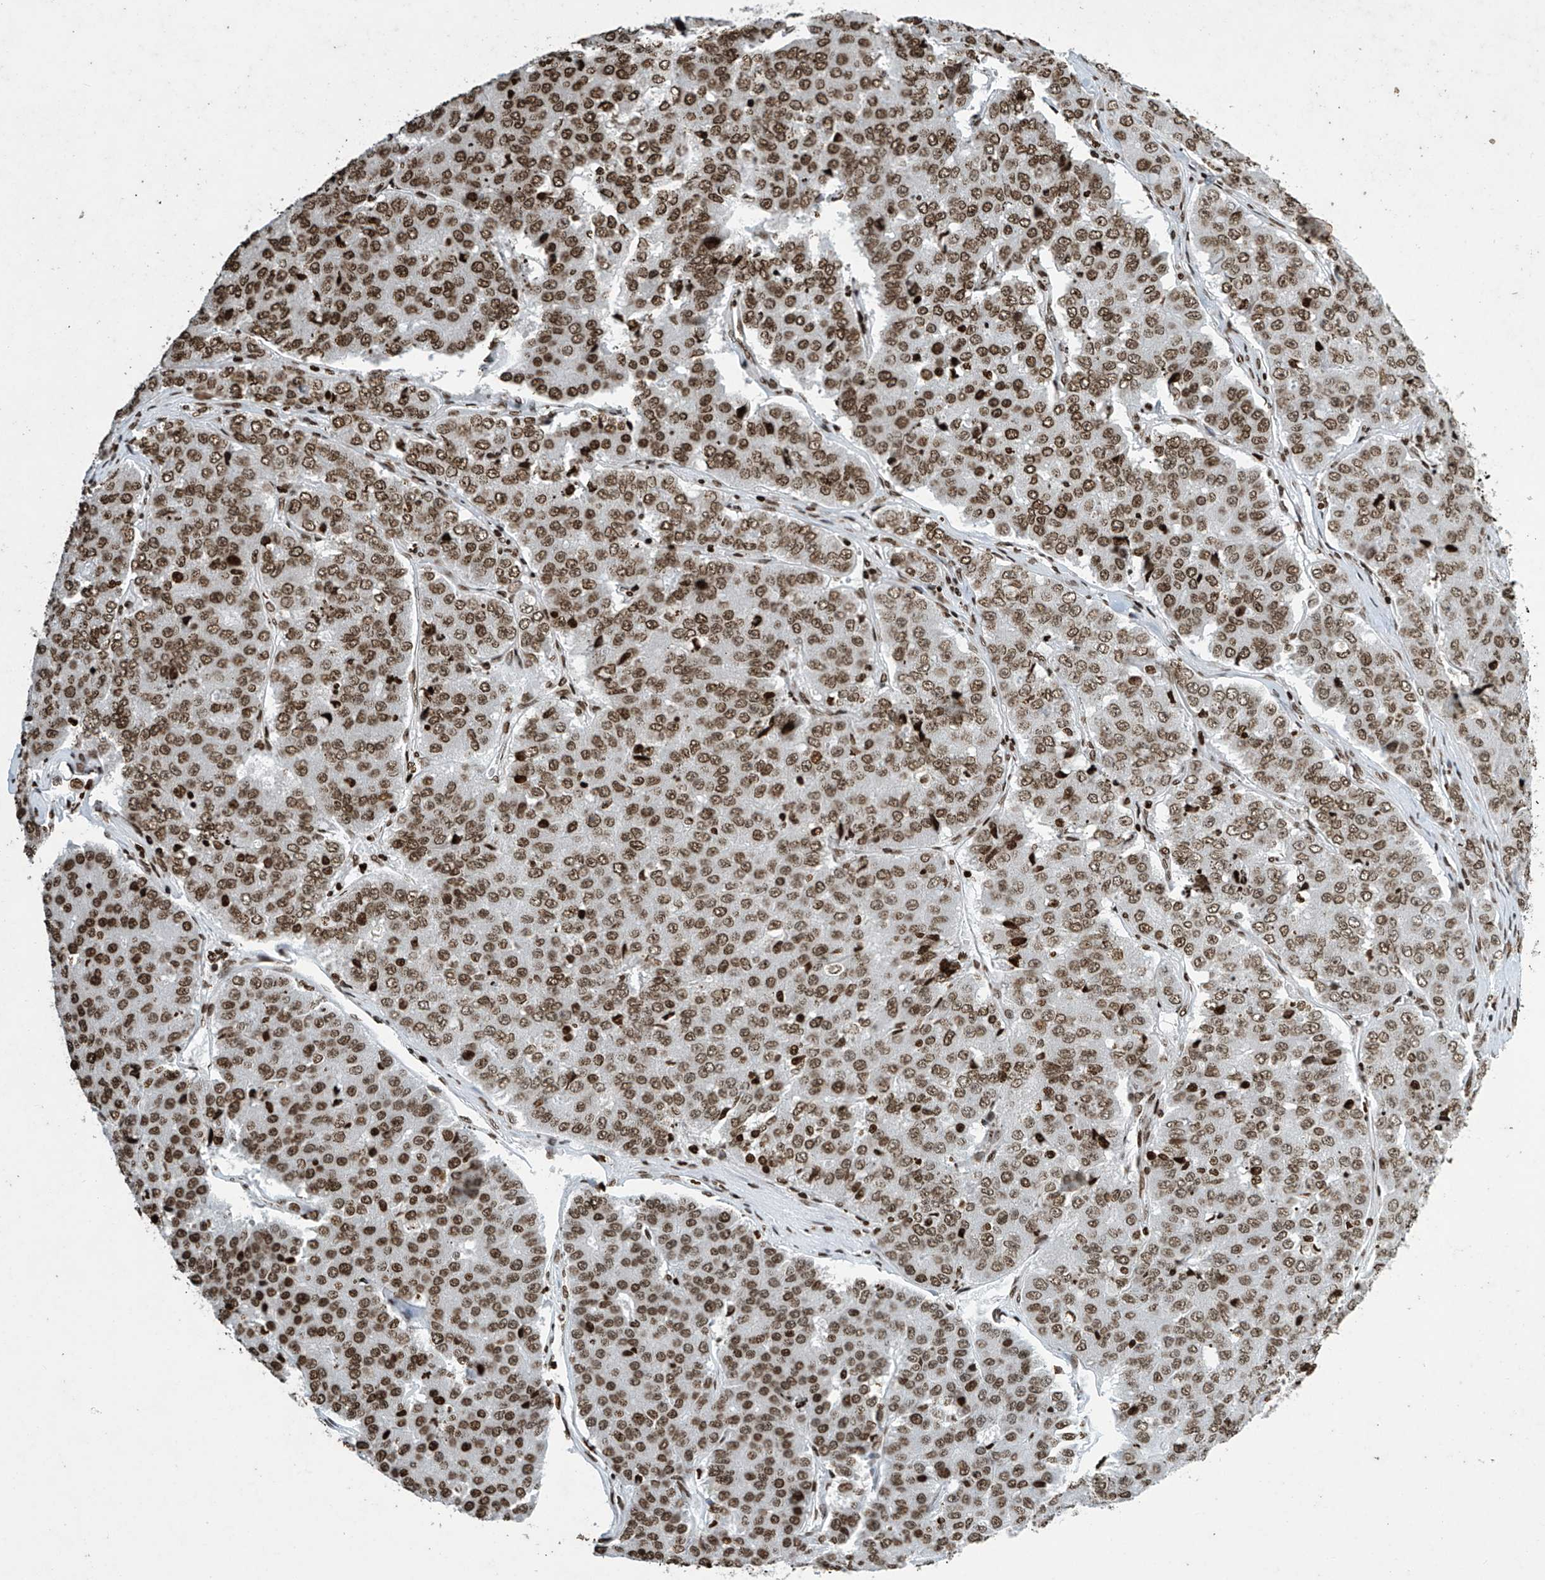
{"staining": {"intensity": "strong", "quantity": ">75%", "location": "nuclear"}, "tissue": "pancreatic cancer", "cell_type": "Tumor cells", "image_type": "cancer", "snomed": [{"axis": "morphology", "description": "Adenocarcinoma, NOS"}, {"axis": "topography", "description": "Pancreas"}], "caption": "A micrograph of pancreatic adenocarcinoma stained for a protein demonstrates strong nuclear brown staining in tumor cells.", "gene": "H4C16", "patient": {"sex": "male", "age": 50}}